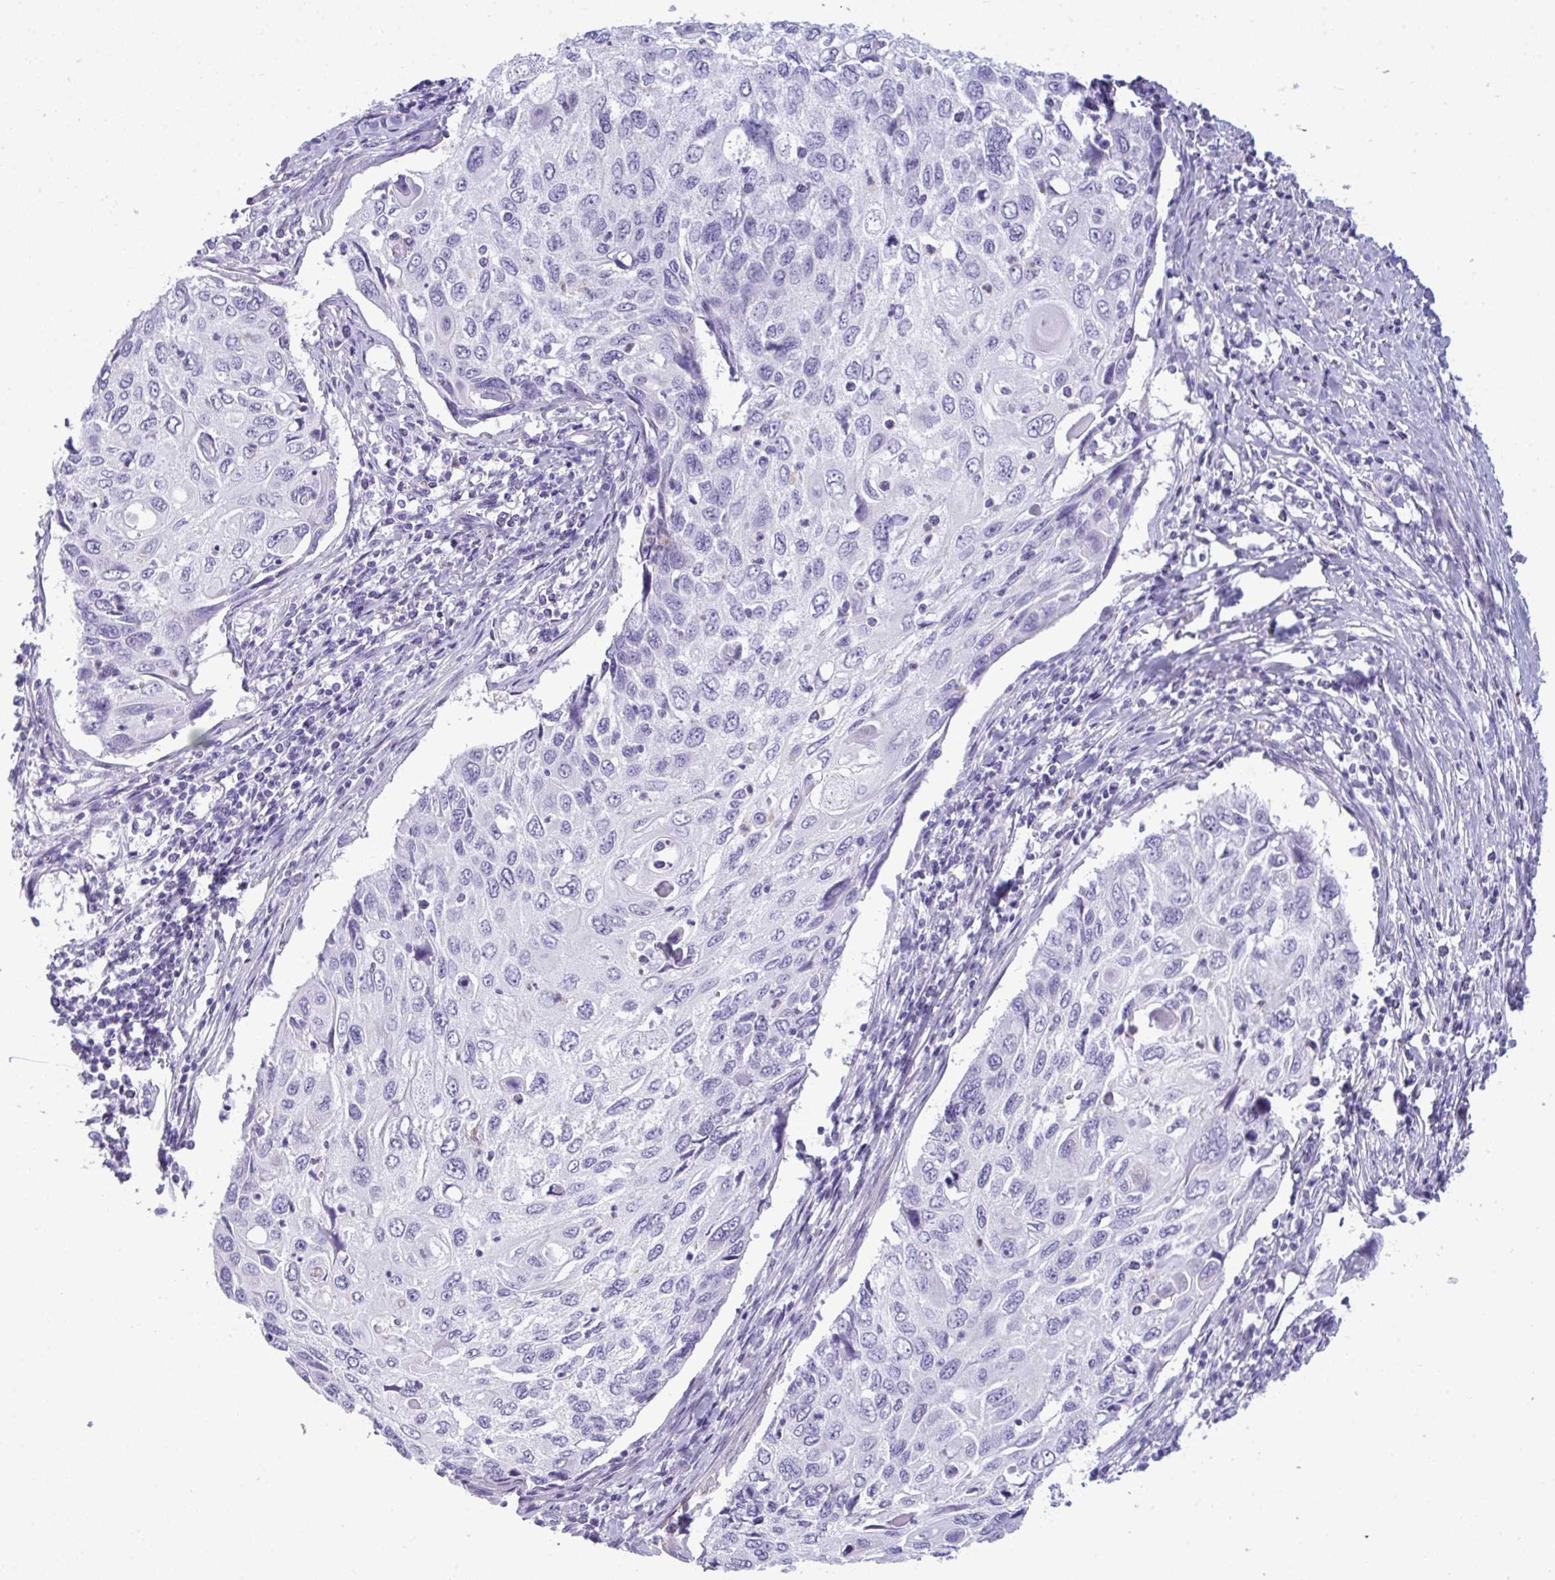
{"staining": {"intensity": "negative", "quantity": "none", "location": "none"}, "tissue": "cervical cancer", "cell_type": "Tumor cells", "image_type": "cancer", "snomed": [{"axis": "morphology", "description": "Squamous cell carcinoma, NOS"}, {"axis": "topography", "description": "Cervix"}], "caption": "Tumor cells are negative for protein expression in human squamous cell carcinoma (cervical).", "gene": "MYH10", "patient": {"sex": "female", "age": 70}}